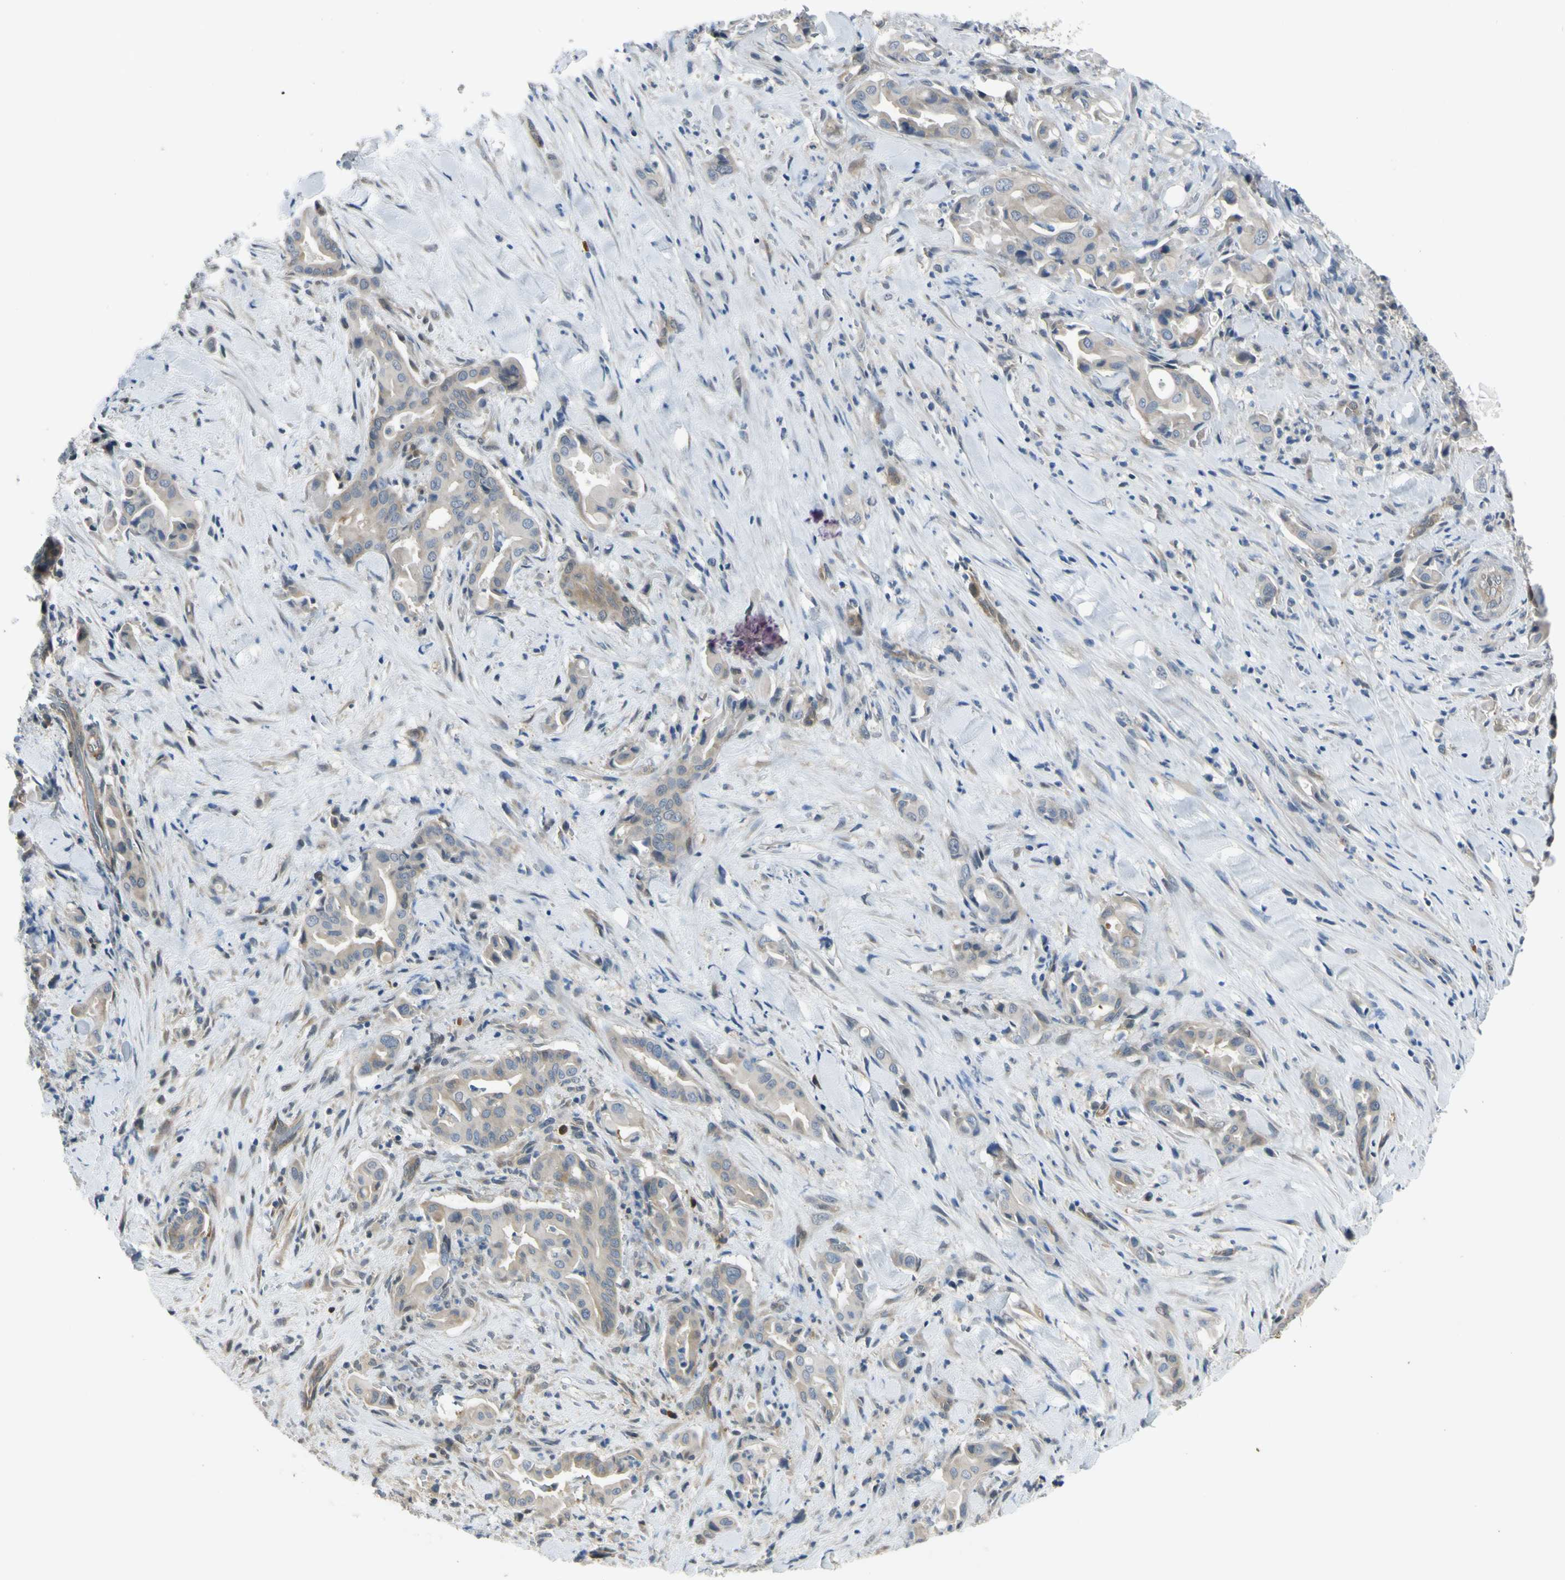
{"staining": {"intensity": "weak", "quantity": ">75%", "location": "cytoplasmic/membranous"}, "tissue": "liver cancer", "cell_type": "Tumor cells", "image_type": "cancer", "snomed": [{"axis": "morphology", "description": "Cholangiocarcinoma"}, {"axis": "topography", "description": "Liver"}], "caption": "Tumor cells show weak cytoplasmic/membranous staining in about >75% of cells in liver cancer.", "gene": "RASGRF1", "patient": {"sex": "female", "age": 68}}